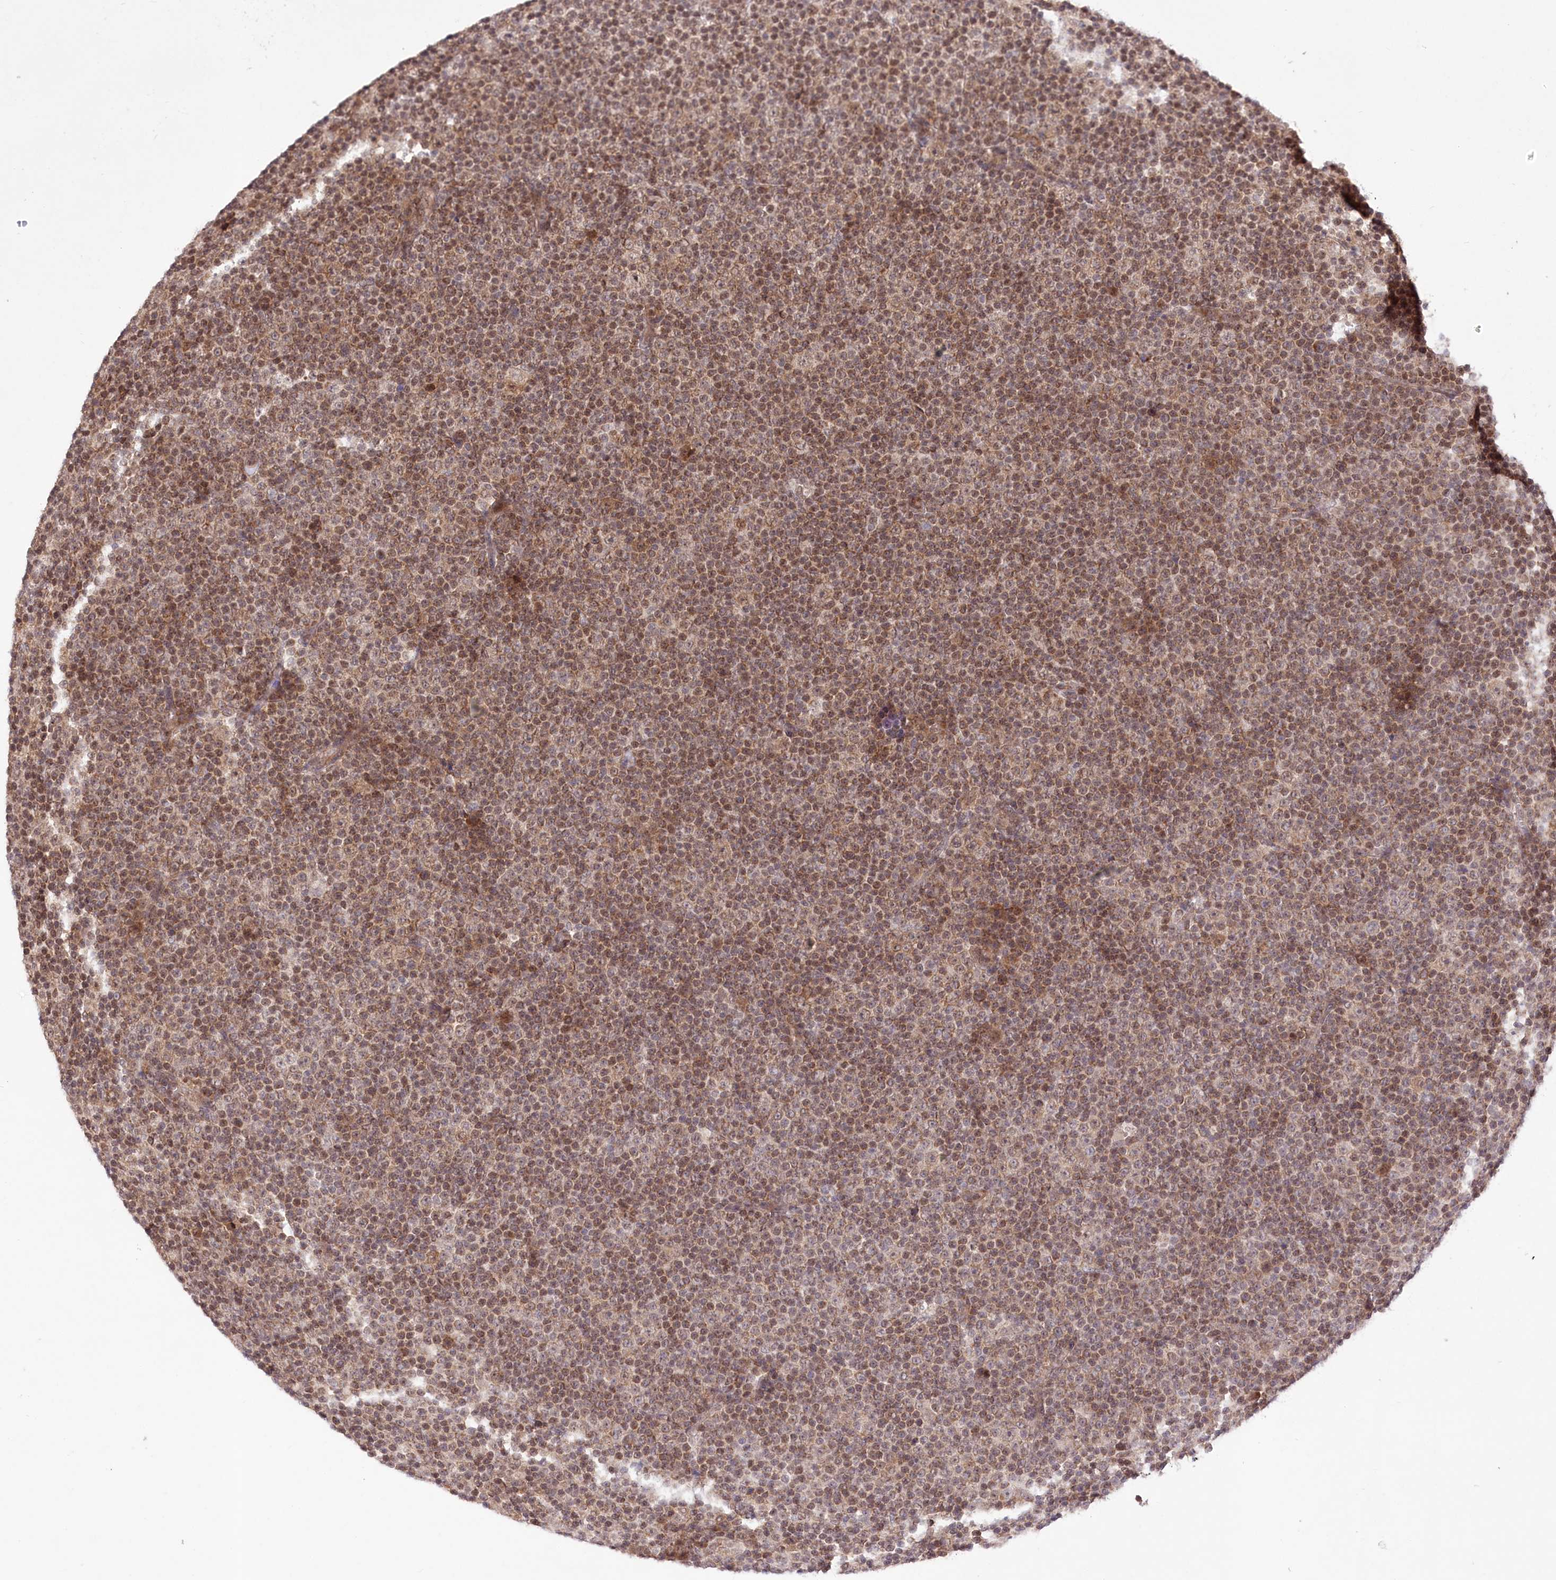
{"staining": {"intensity": "moderate", "quantity": ">75%", "location": "cytoplasmic/membranous,nuclear"}, "tissue": "lymphoma", "cell_type": "Tumor cells", "image_type": "cancer", "snomed": [{"axis": "morphology", "description": "Malignant lymphoma, non-Hodgkin's type, Low grade"}, {"axis": "topography", "description": "Lymph node"}], "caption": "Protein expression analysis of low-grade malignant lymphoma, non-Hodgkin's type demonstrates moderate cytoplasmic/membranous and nuclear positivity in about >75% of tumor cells. Immunohistochemistry (ihc) stains the protein in brown and the nuclei are stained blue.", "gene": "ZMAT2", "patient": {"sex": "female", "age": 67}}